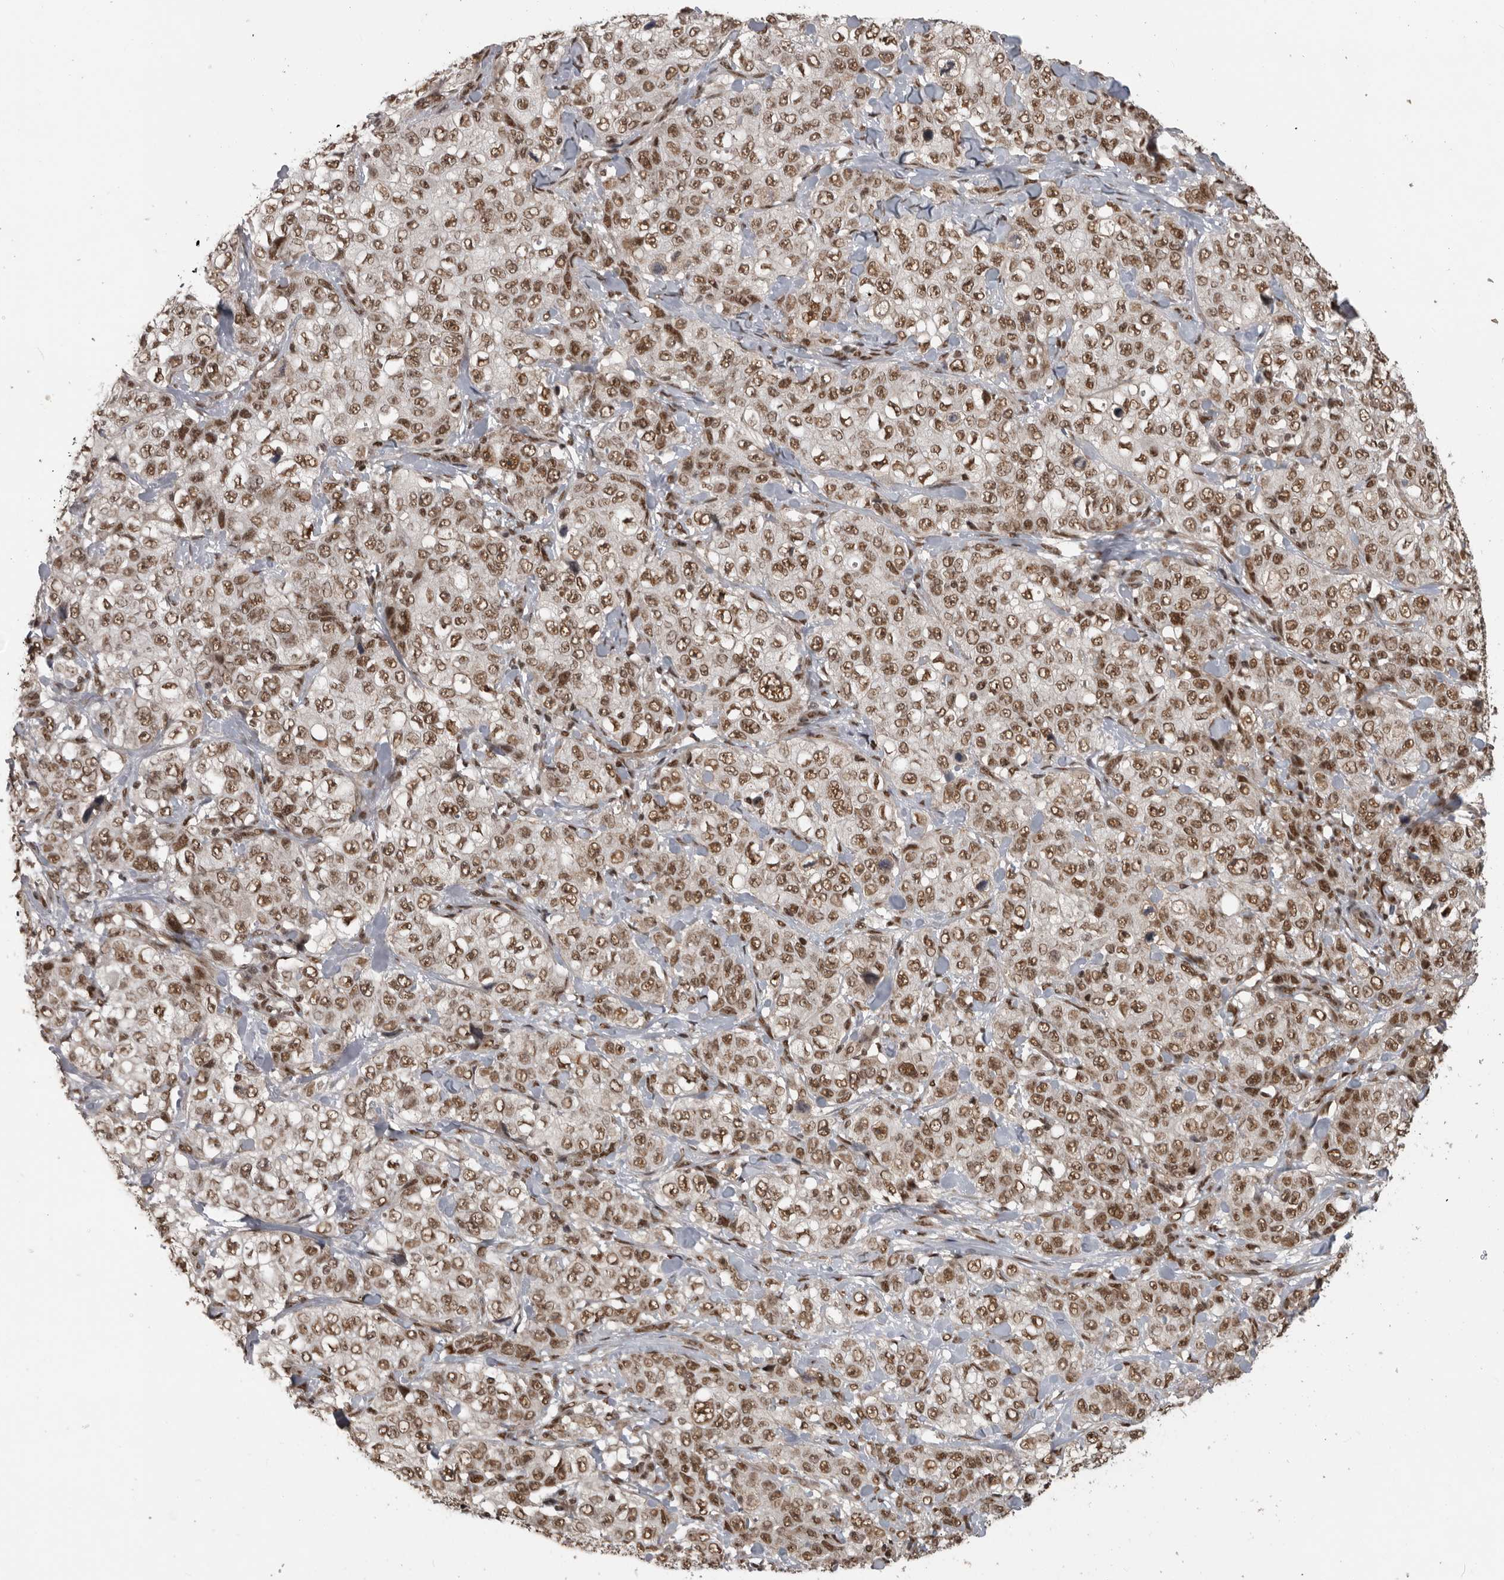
{"staining": {"intensity": "moderate", "quantity": ">75%", "location": "nuclear"}, "tissue": "stomach cancer", "cell_type": "Tumor cells", "image_type": "cancer", "snomed": [{"axis": "morphology", "description": "Adenocarcinoma, NOS"}, {"axis": "topography", "description": "Stomach"}], "caption": "The micrograph shows immunohistochemical staining of stomach cancer. There is moderate nuclear positivity is identified in about >75% of tumor cells. Immunohistochemistry stains the protein of interest in brown and the nuclei are stained blue.", "gene": "CBLL1", "patient": {"sex": "male", "age": 48}}